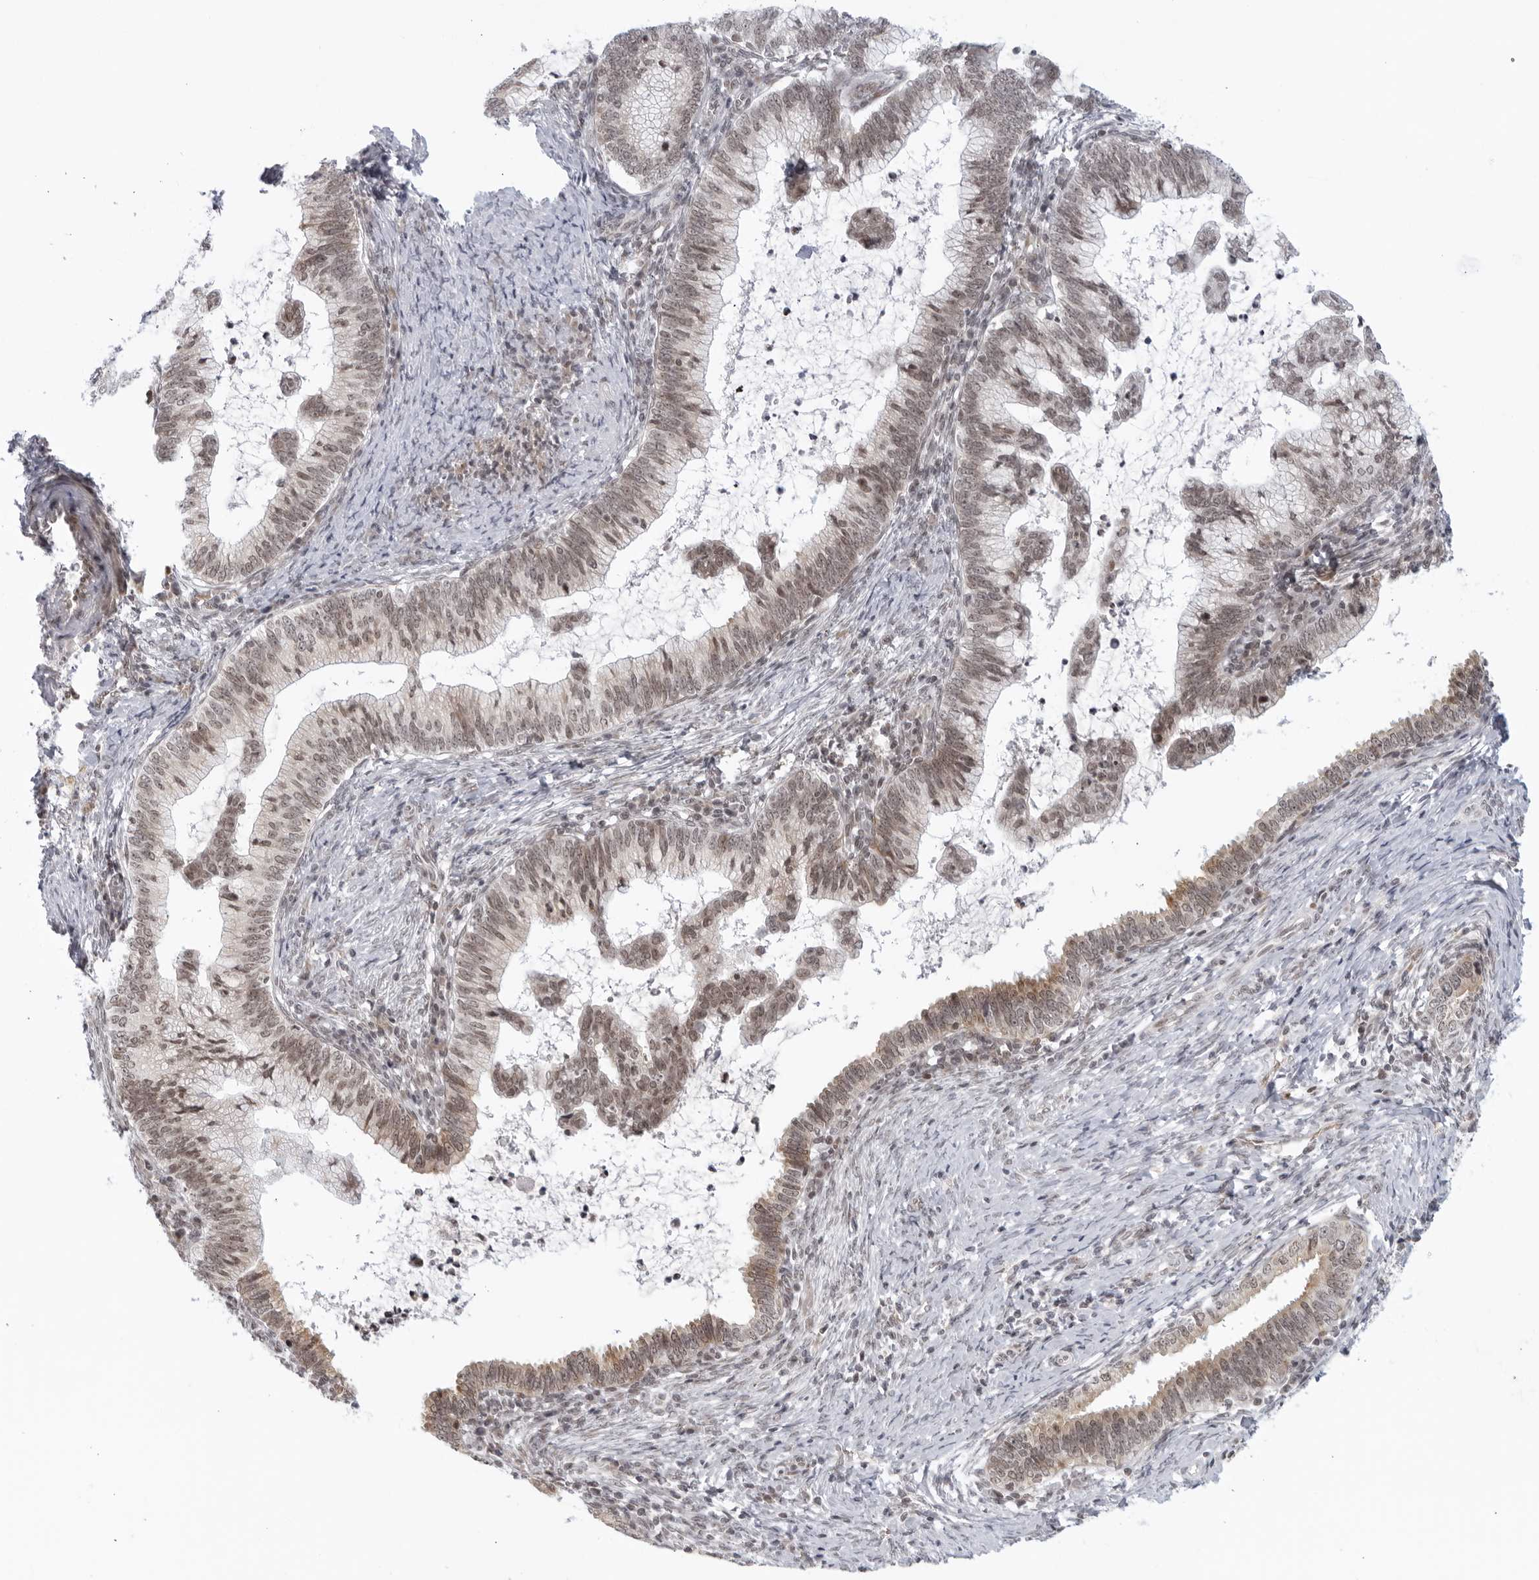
{"staining": {"intensity": "weak", "quantity": "<25%", "location": "cytoplasmic/membranous"}, "tissue": "cervical cancer", "cell_type": "Tumor cells", "image_type": "cancer", "snomed": [{"axis": "morphology", "description": "Adenocarcinoma, NOS"}, {"axis": "topography", "description": "Cervix"}], "caption": "Adenocarcinoma (cervical) was stained to show a protein in brown. There is no significant expression in tumor cells. Brightfield microscopy of IHC stained with DAB (3,3'-diaminobenzidine) (brown) and hematoxylin (blue), captured at high magnification.", "gene": "RAB11FIP3", "patient": {"sex": "female", "age": 36}}